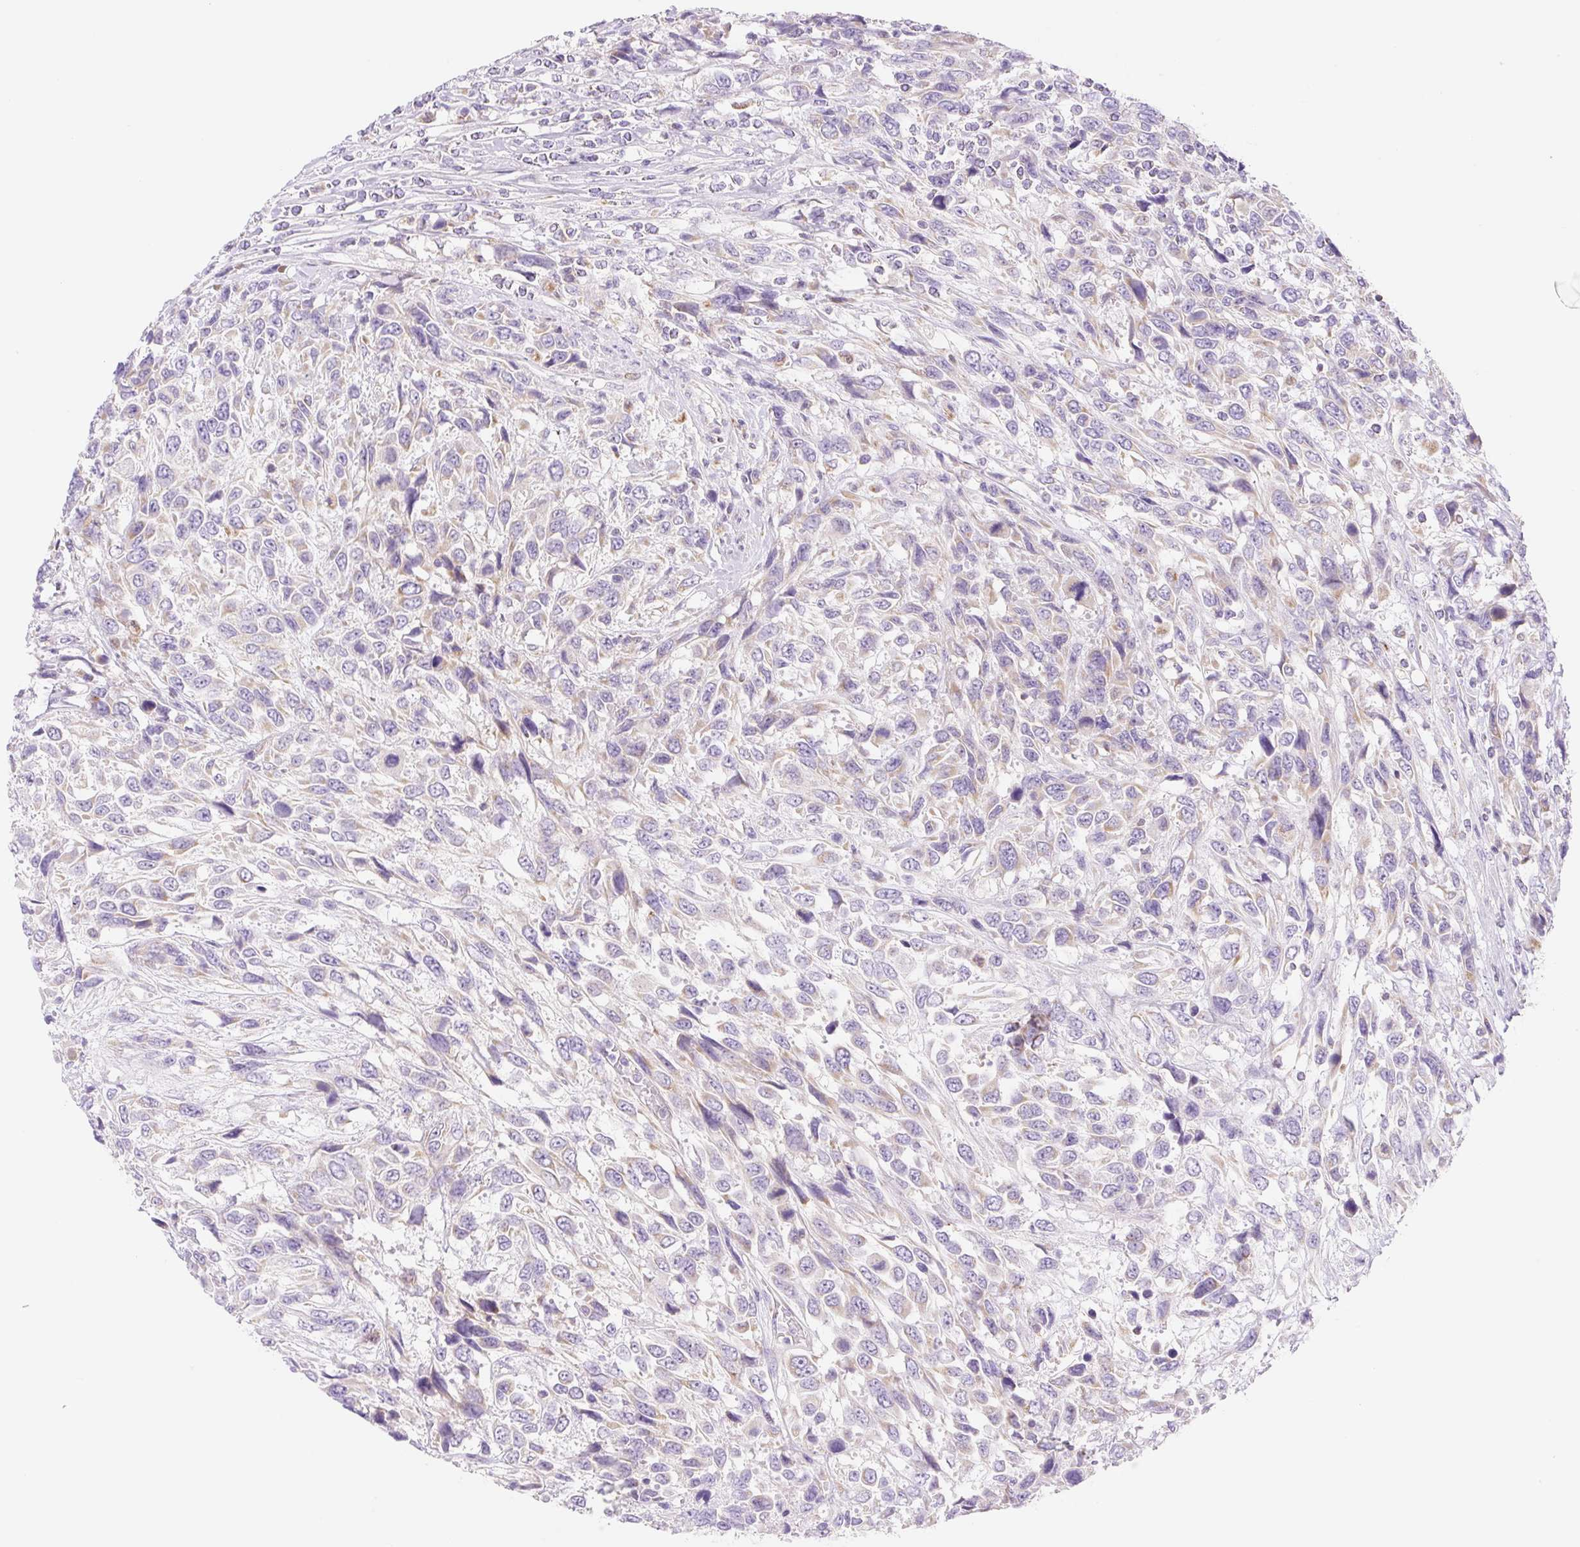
{"staining": {"intensity": "weak", "quantity": "<25%", "location": "cytoplasmic/membranous"}, "tissue": "urothelial cancer", "cell_type": "Tumor cells", "image_type": "cancer", "snomed": [{"axis": "morphology", "description": "Urothelial carcinoma, High grade"}, {"axis": "topography", "description": "Urinary bladder"}], "caption": "This is a histopathology image of immunohistochemistry staining of urothelial carcinoma (high-grade), which shows no positivity in tumor cells.", "gene": "FOCAD", "patient": {"sex": "female", "age": 70}}